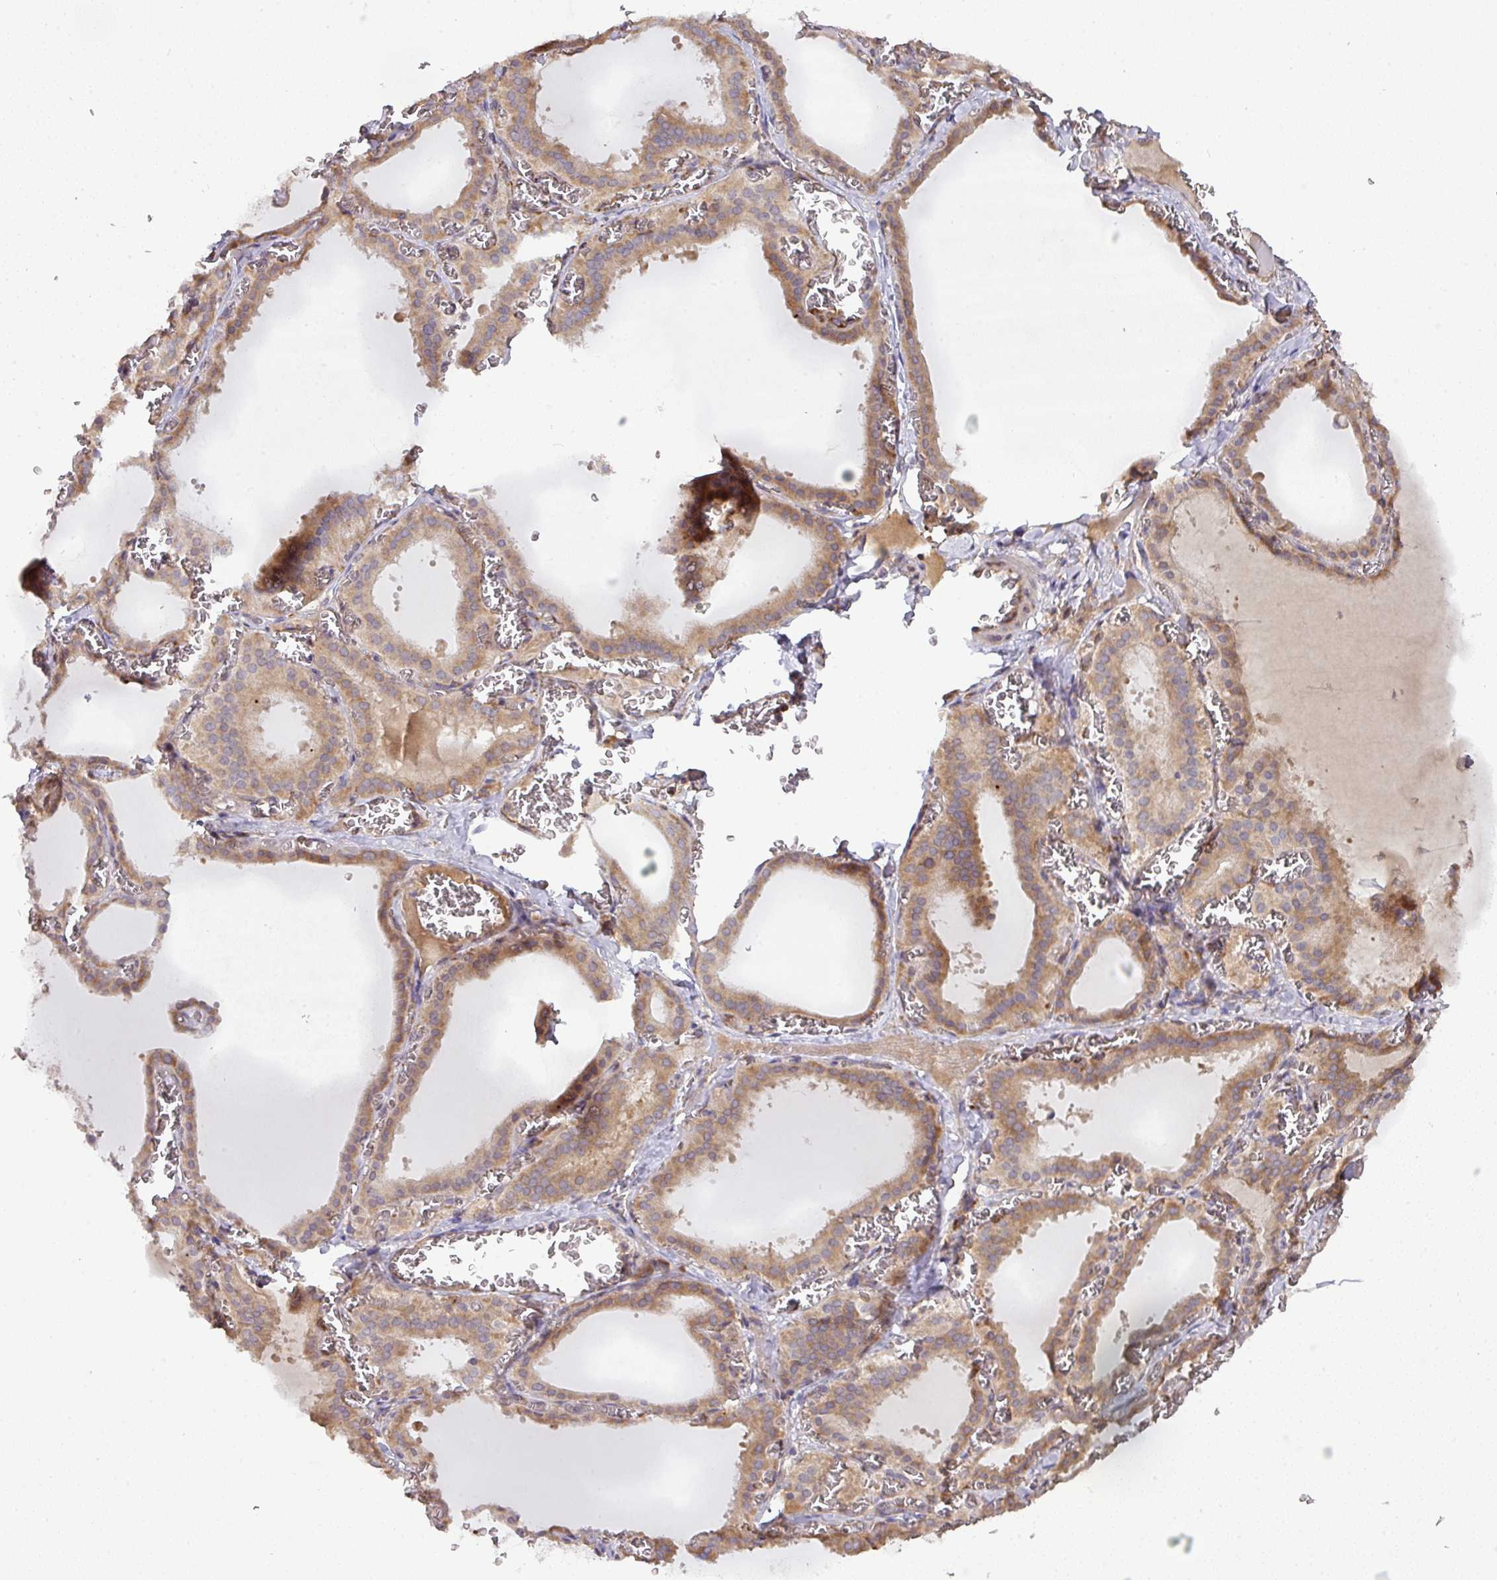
{"staining": {"intensity": "moderate", "quantity": ">75%", "location": "cytoplasmic/membranous"}, "tissue": "thyroid gland", "cell_type": "Glandular cells", "image_type": "normal", "snomed": [{"axis": "morphology", "description": "Normal tissue, NOS"}, {"axis": "topography", "description": "Thyroid gland"}], "caption": "The photomicrograph demonstrates immunohistochemical staining of normal thyroid gland. There is moderate cytoplasmic/membranous staining is seen in about >75% of glandular cells.", "gene": "GALP", "patient": {"sex": "female", "age": 30}}